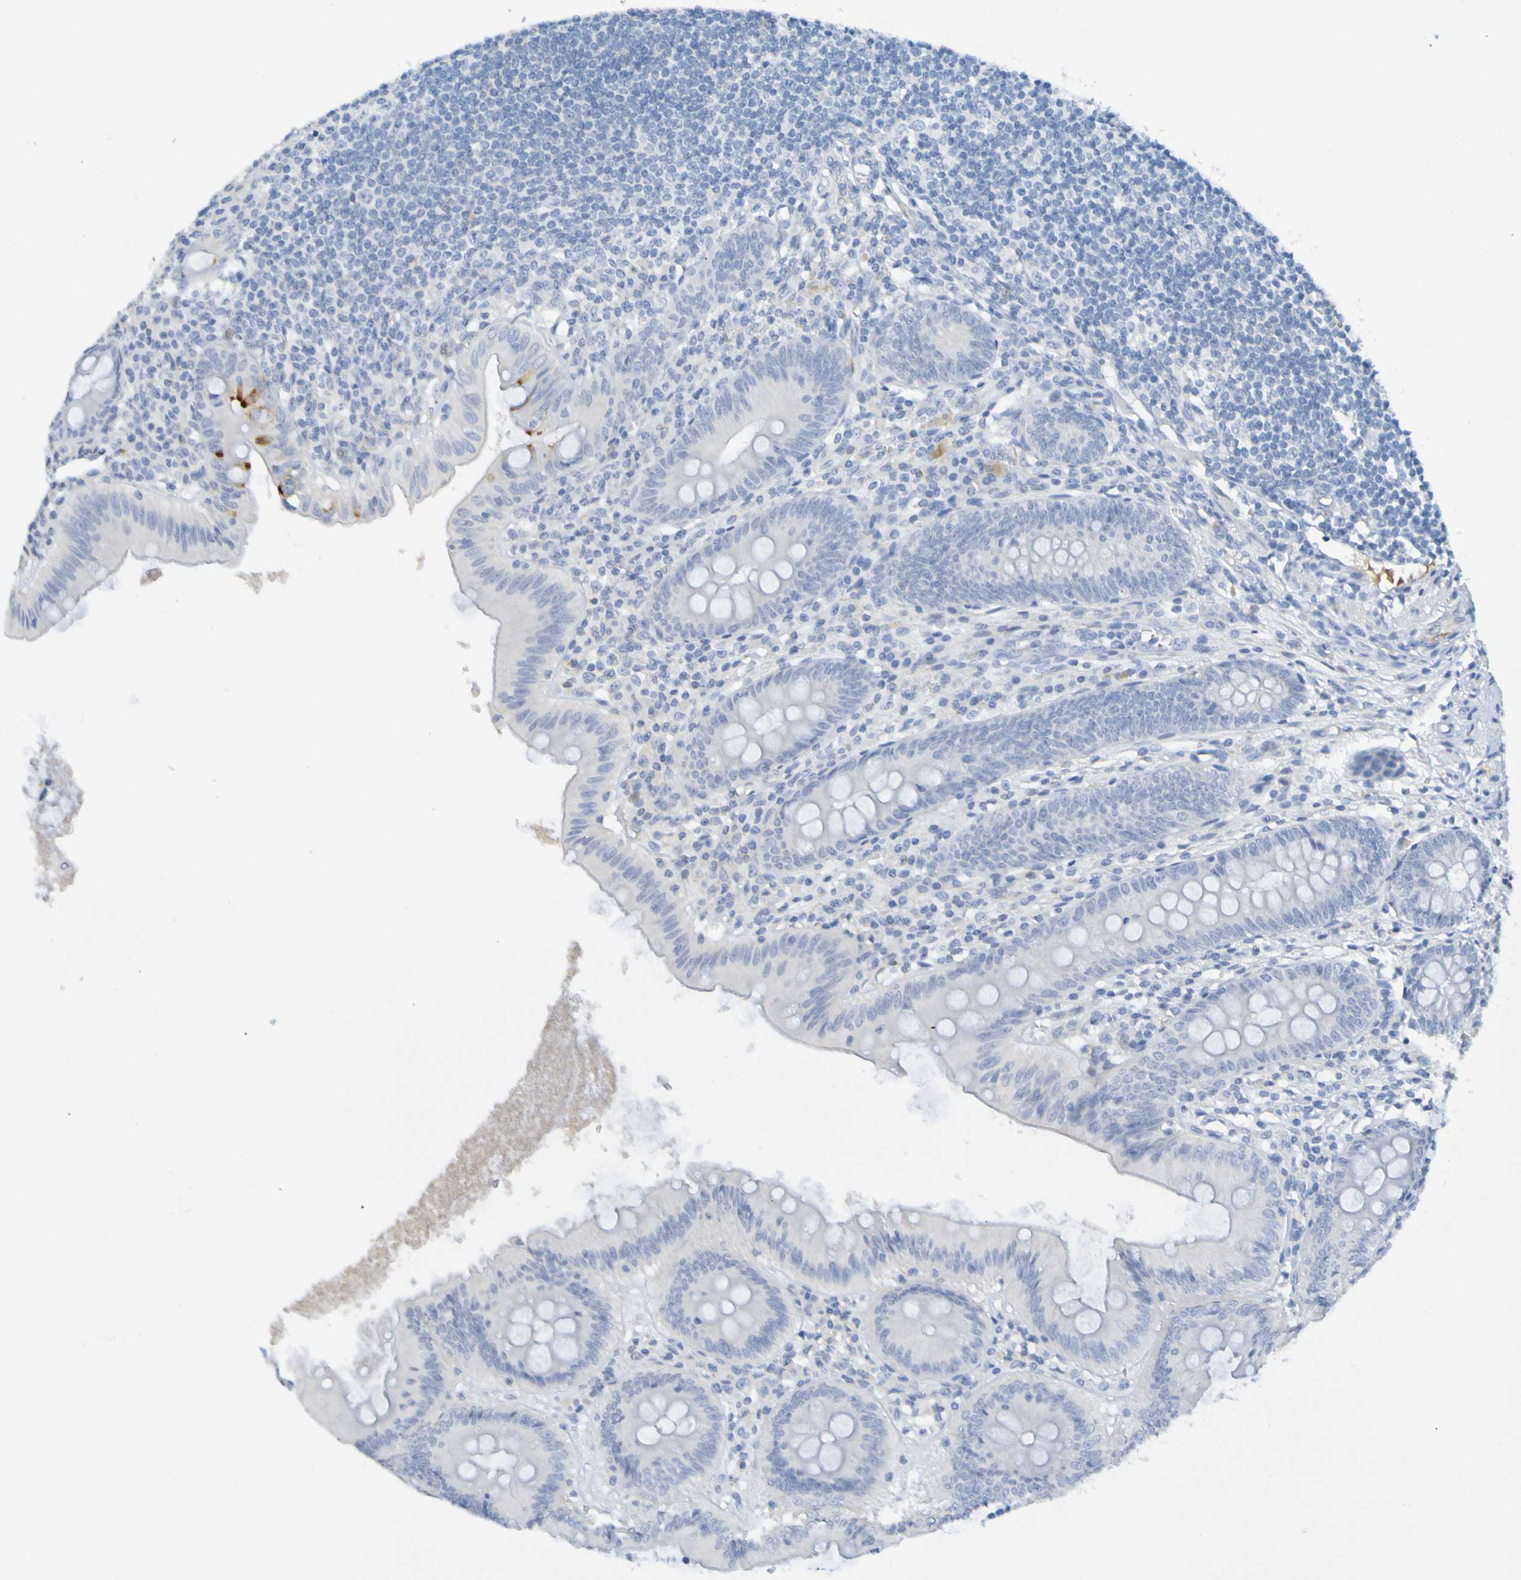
{"staining": {"intensity": "negative", "quantity": "none", "location": "none"}, "tissue": "appendix", "cell_type": "Glandular cells", "image_type": "normal", "snomed": [{"axis": "morphology", "description": "Normal tissue, NOS"}, {"axis": "topography", "description": "Appendix"}], "caption": "Immunohistochemical staining of normal human appendix exhibits no significant staining in glandular cells.", "gene": "IL10", "patient": {"sex": "male", "age": 56}}